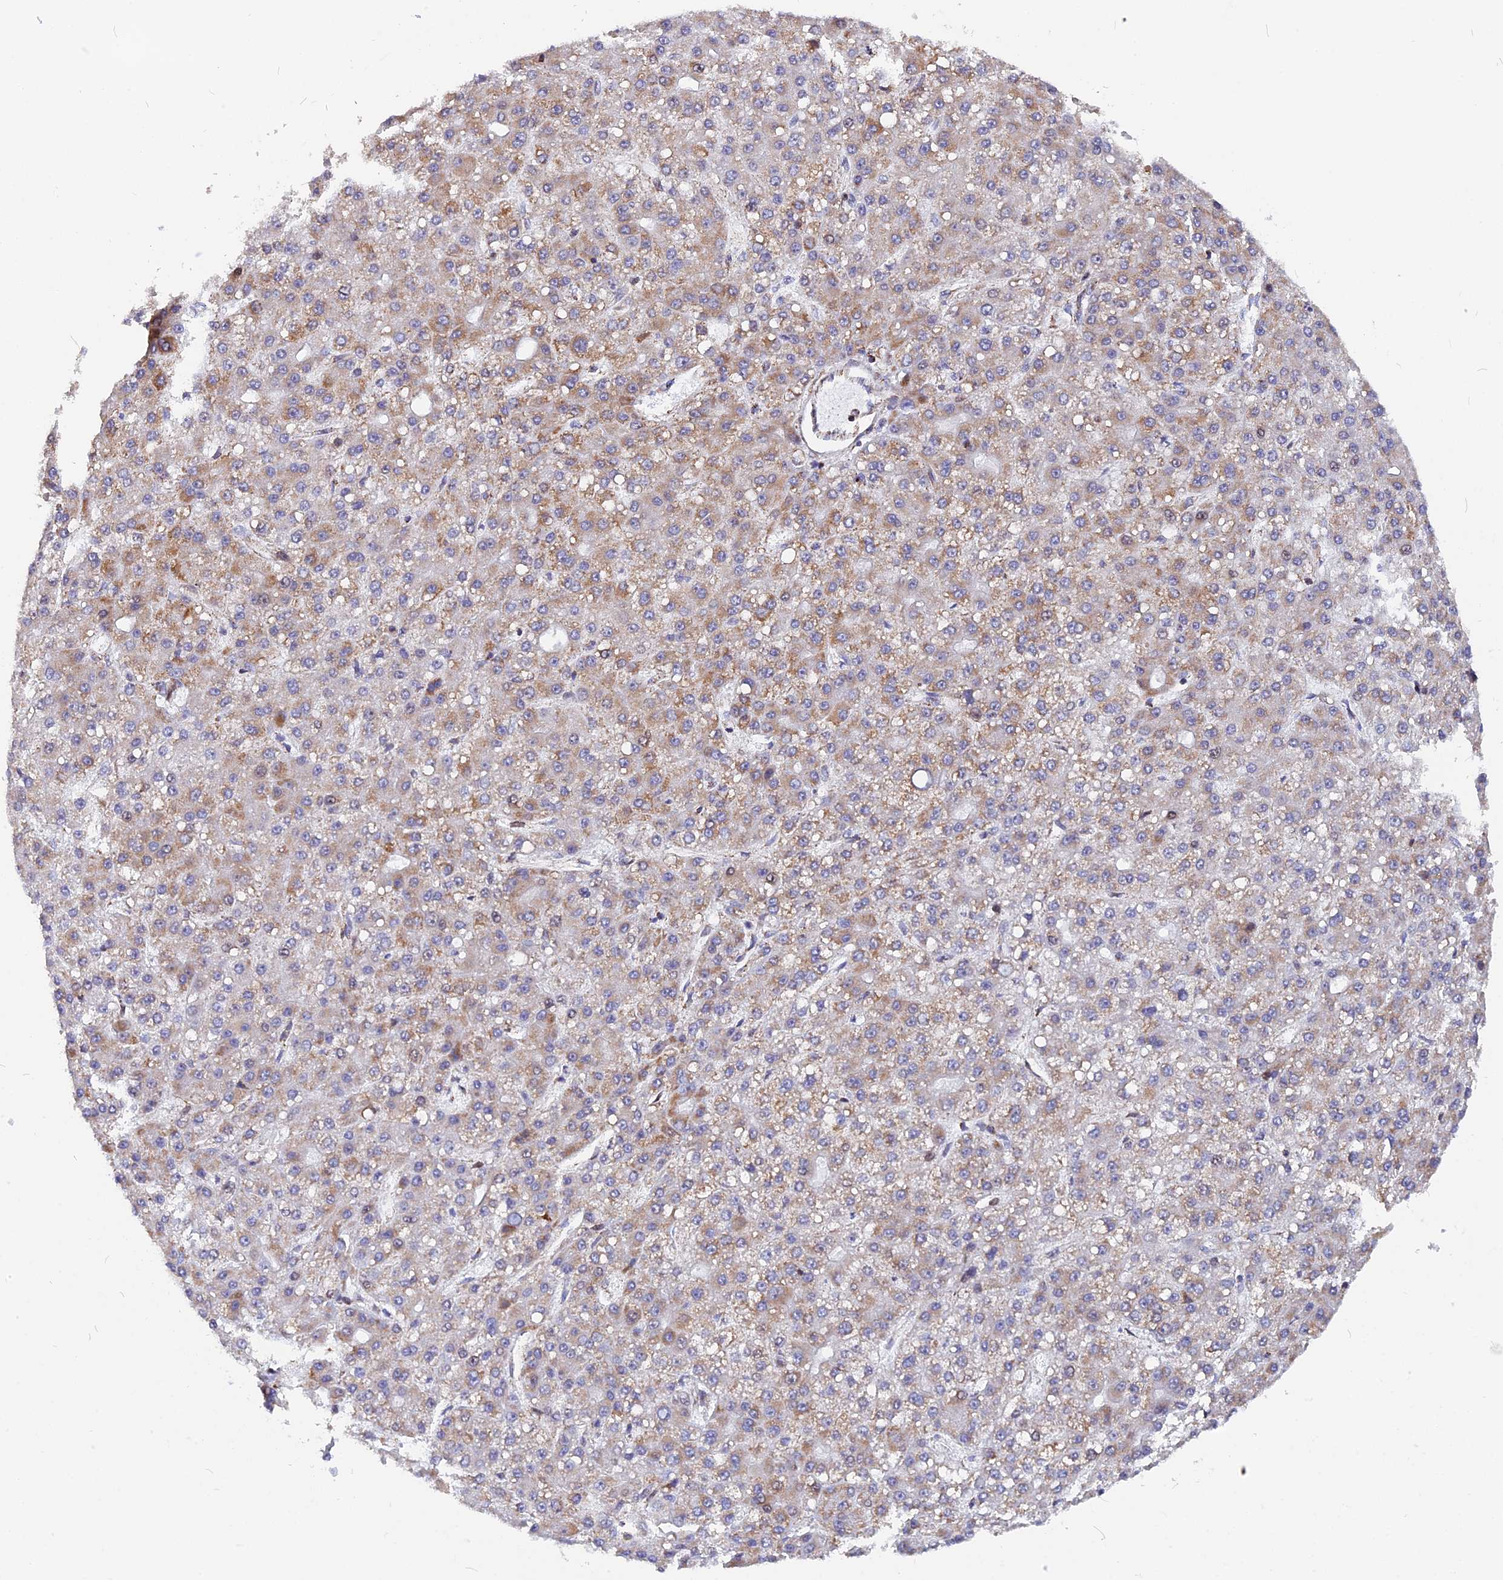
{"staining": {"intensity": "moderate", "quantity": "25%-75%", "location": "cytoplasmic/membranous"}, "tissue": "liver cancer", "cell_type": "Tumor cells", "image_type": "cancer", "snomed": [{"axis": "morphology", "description": "Carcinoma, Hepatocellular, NOS"}, {"axis": "topography", "description": "Liver"}], "caption": "Hepatocellular carcinoma (liver) stained with IHC reveals moderate cytoplasmic/membranous positivity in about 25%-75% of tumor cells.", "gene": "FAM174C", "patient": {"sex": "male", "age": 67}}